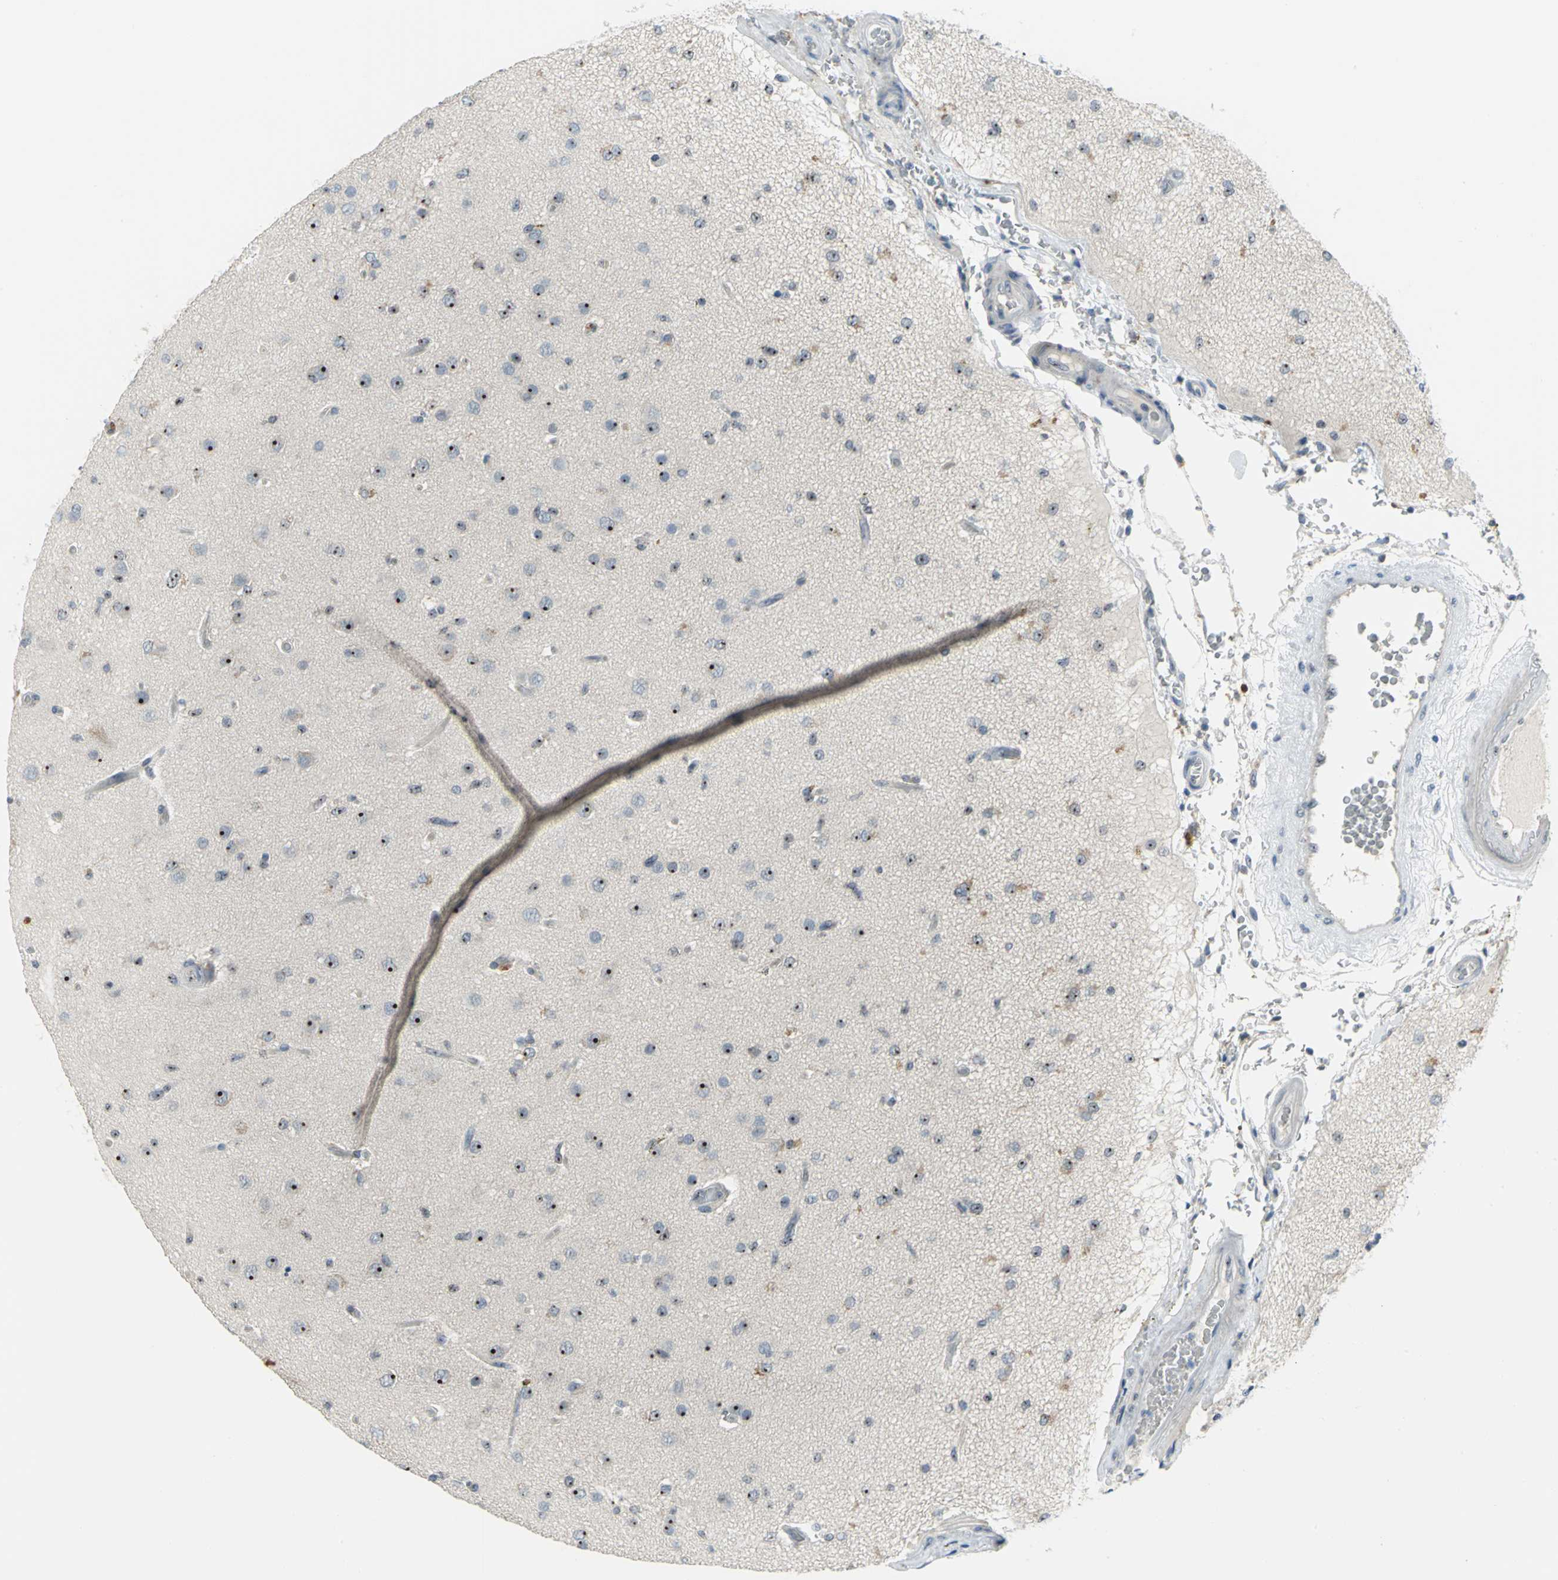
{"staining": {"intensity": "strong", "quantity": ">75%", "location": "nuclear"}, "tissue": "glioma", "cell_type": "Tumor cells", "image_type": "cancer", "snomed": [{"axis": "morphology", "description": "Glioma, malignant, High grade"}, {"axis": "topography", "description": "Brain"}], "caption": "Tumor cells display high levels of strong nuclear staining in about >75% of cells in human glioma. Using DAB (3,3'-diaminobenzidine) (brown) and hematoxylin (blue) stains, captured at high magnification using brightfield microscopy.", "gene": "MYBBP1A", "patient": {"sex": "male", "age": 33}}